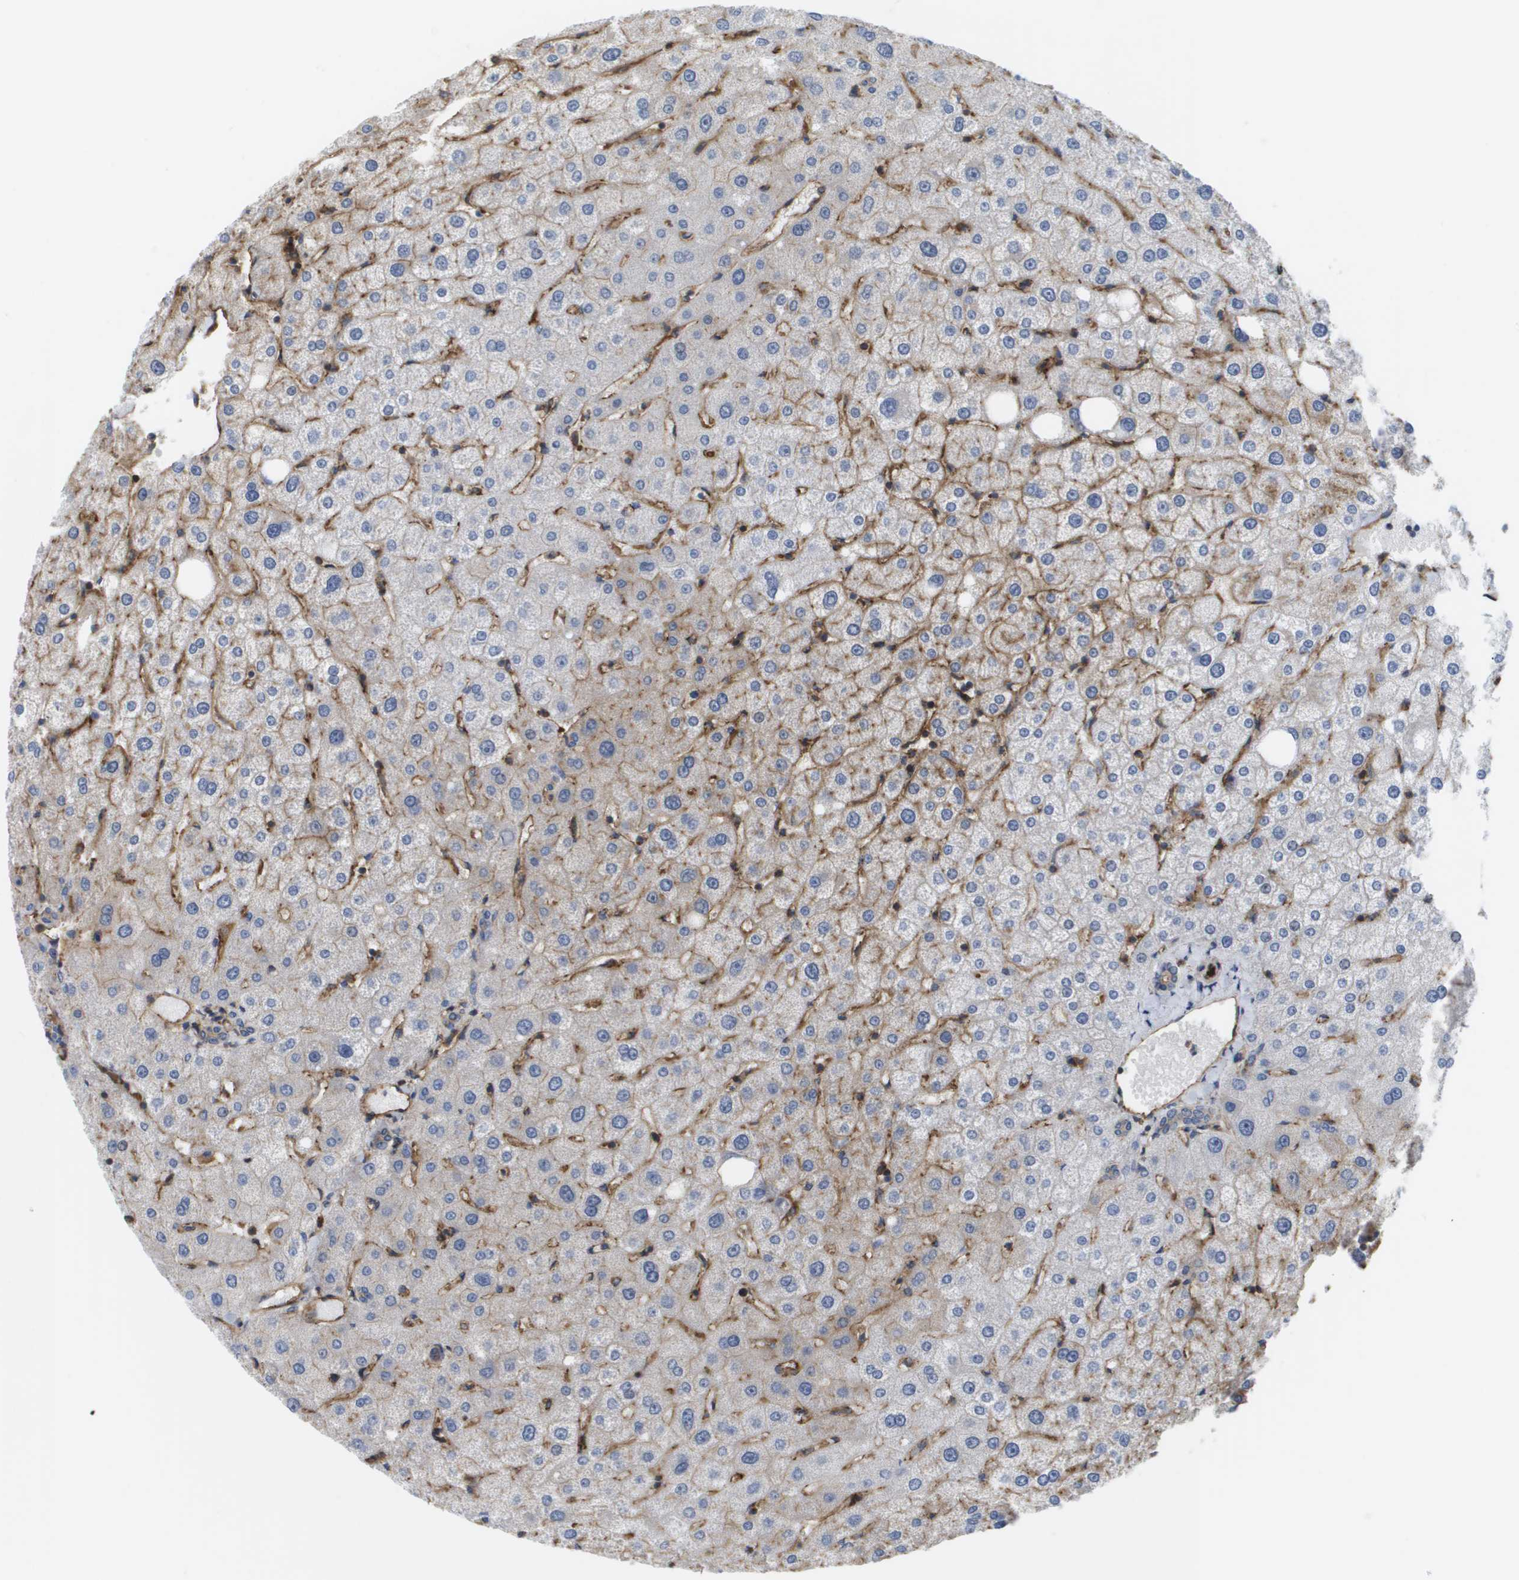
{"staining": {"intensity": "weak", "quantity": "25%-75%", "location": "cytoplasmic/membranous"}, "tissue": "liver", "cell_type": "Cholangiocytes", "image_type": "normal", "snomed": [{"axis": "morphology", "description": "Normal tissue, NOS"}, {"axis": "topography", "description": "Liver"}], "caption": "Immunohistochemistry (IHC) (DAB (3,3'-diaminobenzidine)) staining of benign human liver displays weak cytoplasmic/membranous protein expression in approximately 25%-75% of cholangiocytes.", "gene": "BST2", "patient": {"sex": "male", "age": 73}}